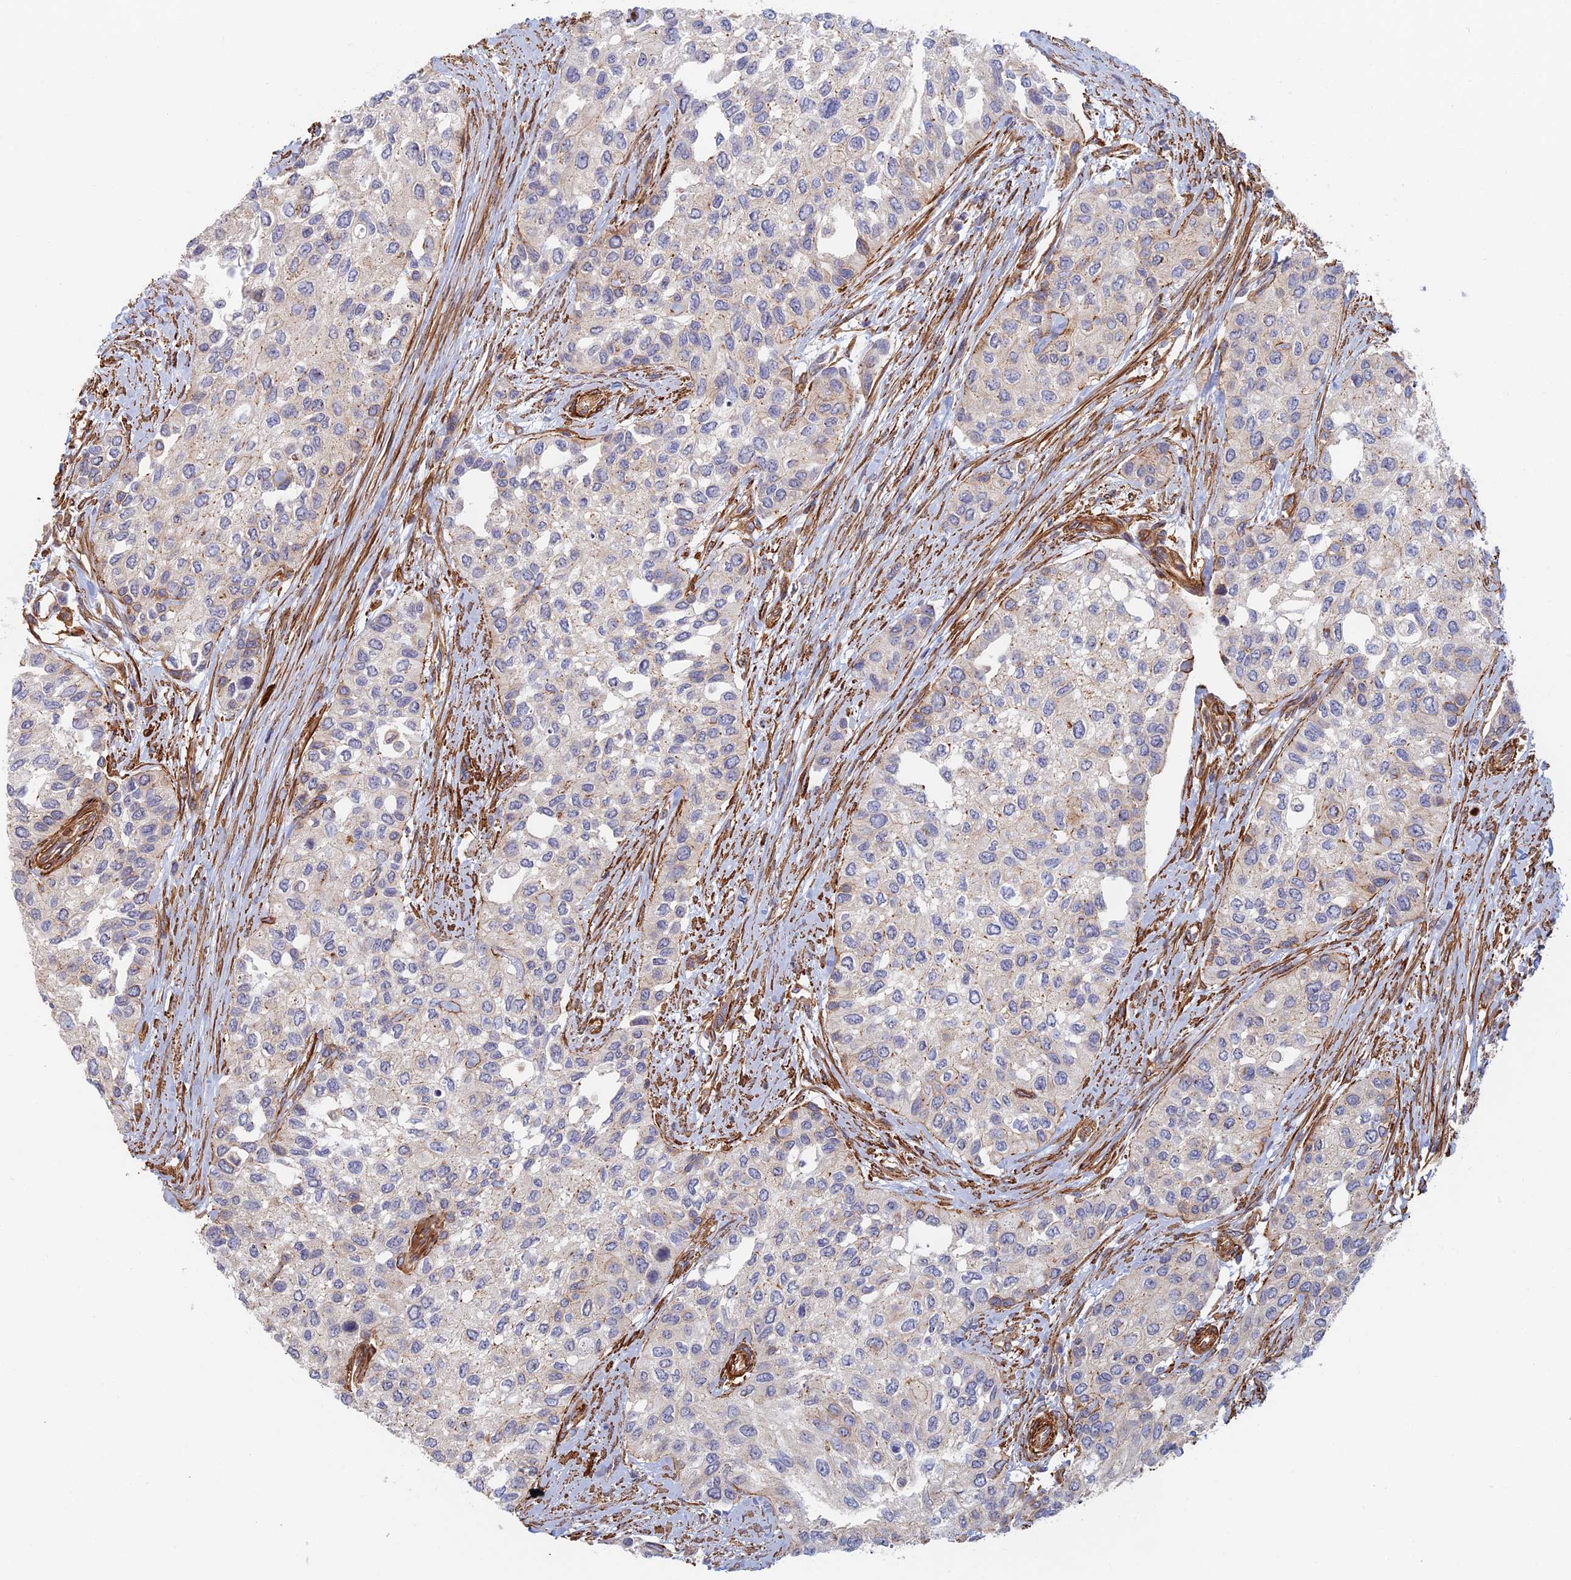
{"staining": {"intensity": "moderate", "quantity": "<25%", "location": "cytoplasmic/membranous"}, "tissue": "urothelial cancer", "cell_type": "Tumor cells", "image_type": "cancer", "snomed": [{"axis": "morphology", "description": "Normal tissue, NOS"}, {"axis": "morphology", "description": "Urothelial carcinoma, High grade"}, {"axis": "topography", "description": "Vascular tissue"}, {"axis": "topography", "description": "Urinary bladder"}], "caption": "Protein expression analysis of high-grade urothelial carcinoma shows moderate cytoplasmic/membranous expression in approximately <25% of tumor cells.", "gene": "PAK4", "patient": {"sex": "female", "age": 56}}